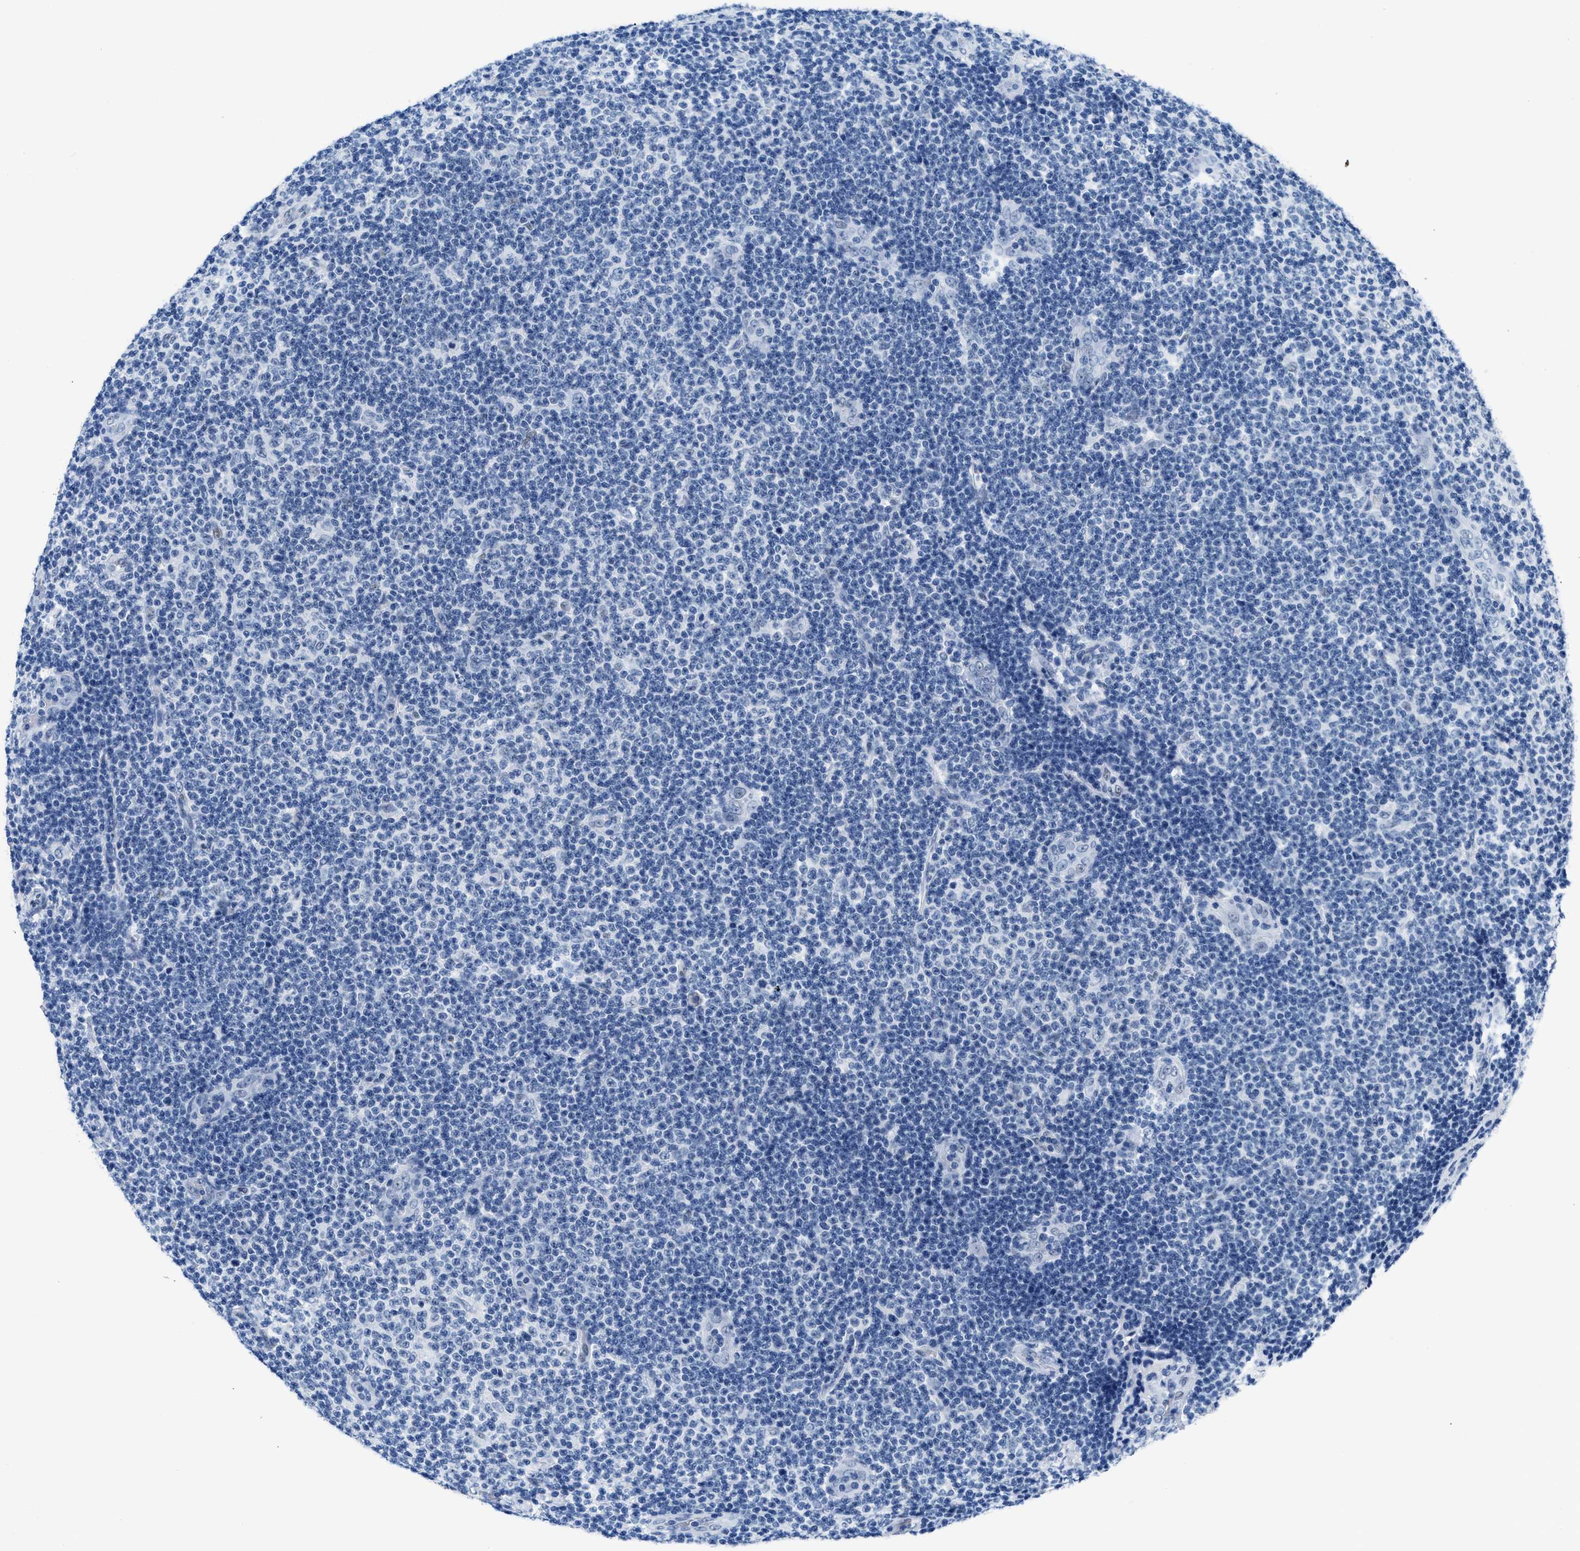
{"staining": {"intensity": "weak", "quantity": "<25%", "location": "nuclear"}, "tissue": "lymphoma", "cell_type": "Tumor cells", "image_type": "cancer", "snomed": [{"axis": "morphology", "description": "Malignant lymphoma, non-Hodgkin's type, Low grade"}, {"axis": "topography", "description": "Lymph node"}], "caption": "High magnification brightfield microscopy of lymphoma stained with DAB (brown) and counterstained with hematoxylin (blue): tumor cells show no significant positivity.", "gene": "CTBP1", "patient": {"sex": "male", "age": 83}}